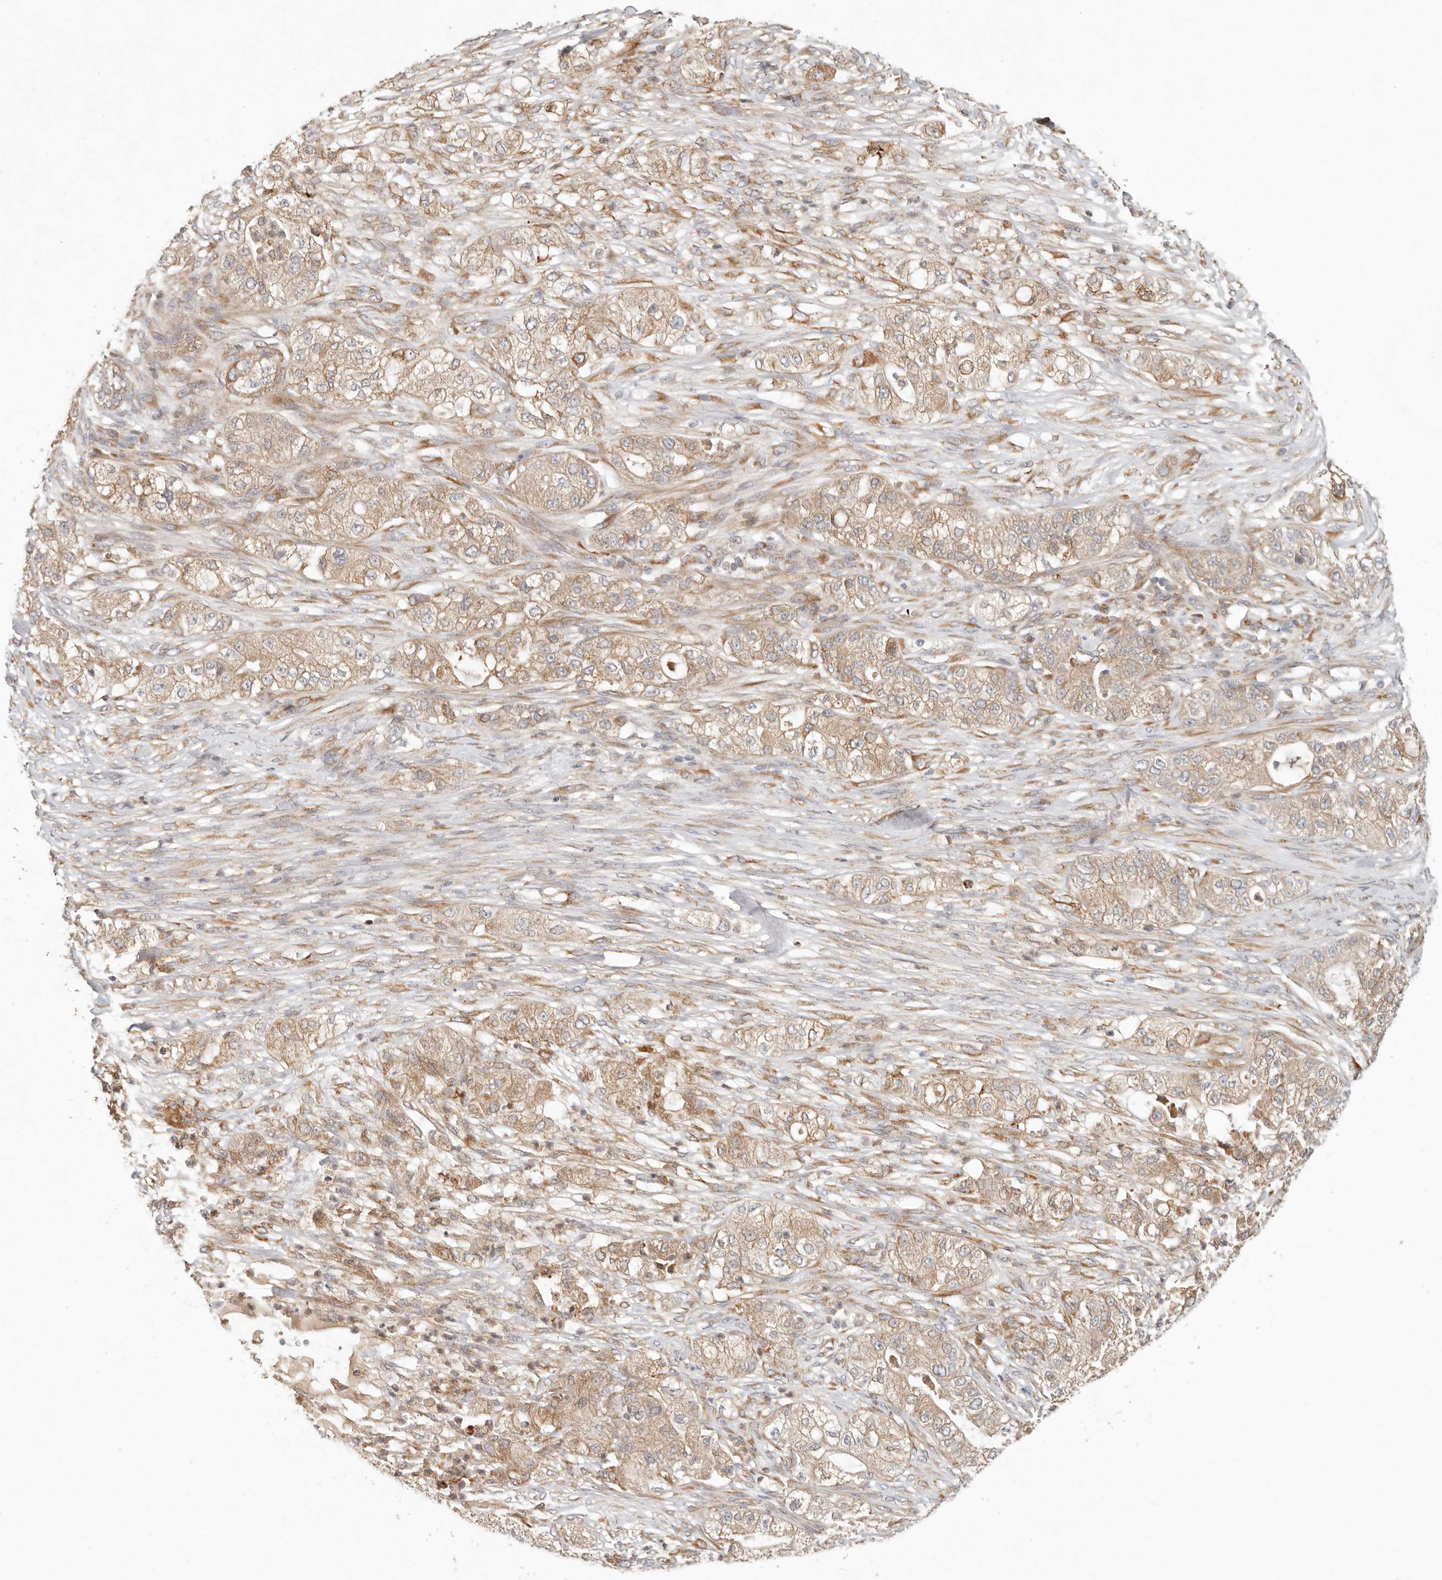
{"staining": {"intensity": "weak", "quantity": ">75%", "location": "cytoplasmic/membranous"}, "tissue": "pancreatic cancer", "cell_type": "Tumor cells", "image_type": "cancer", "snomed": [{"axis": "morphology", "description": "Adenocarcinoma, NOS"}, {"axis": "topography", "description": "Pancreas"}], "caption": "Tumor cells show low levels of weak cytoplasmic/membranous staining in about >75% of cells in pancreatic cancer (adenocarcinoma). (DAB = brown stain, brightfield microscopy at high magnification).", "gene": "ARHGEF10L", "patient": {"sex": "female", "age": 78}}